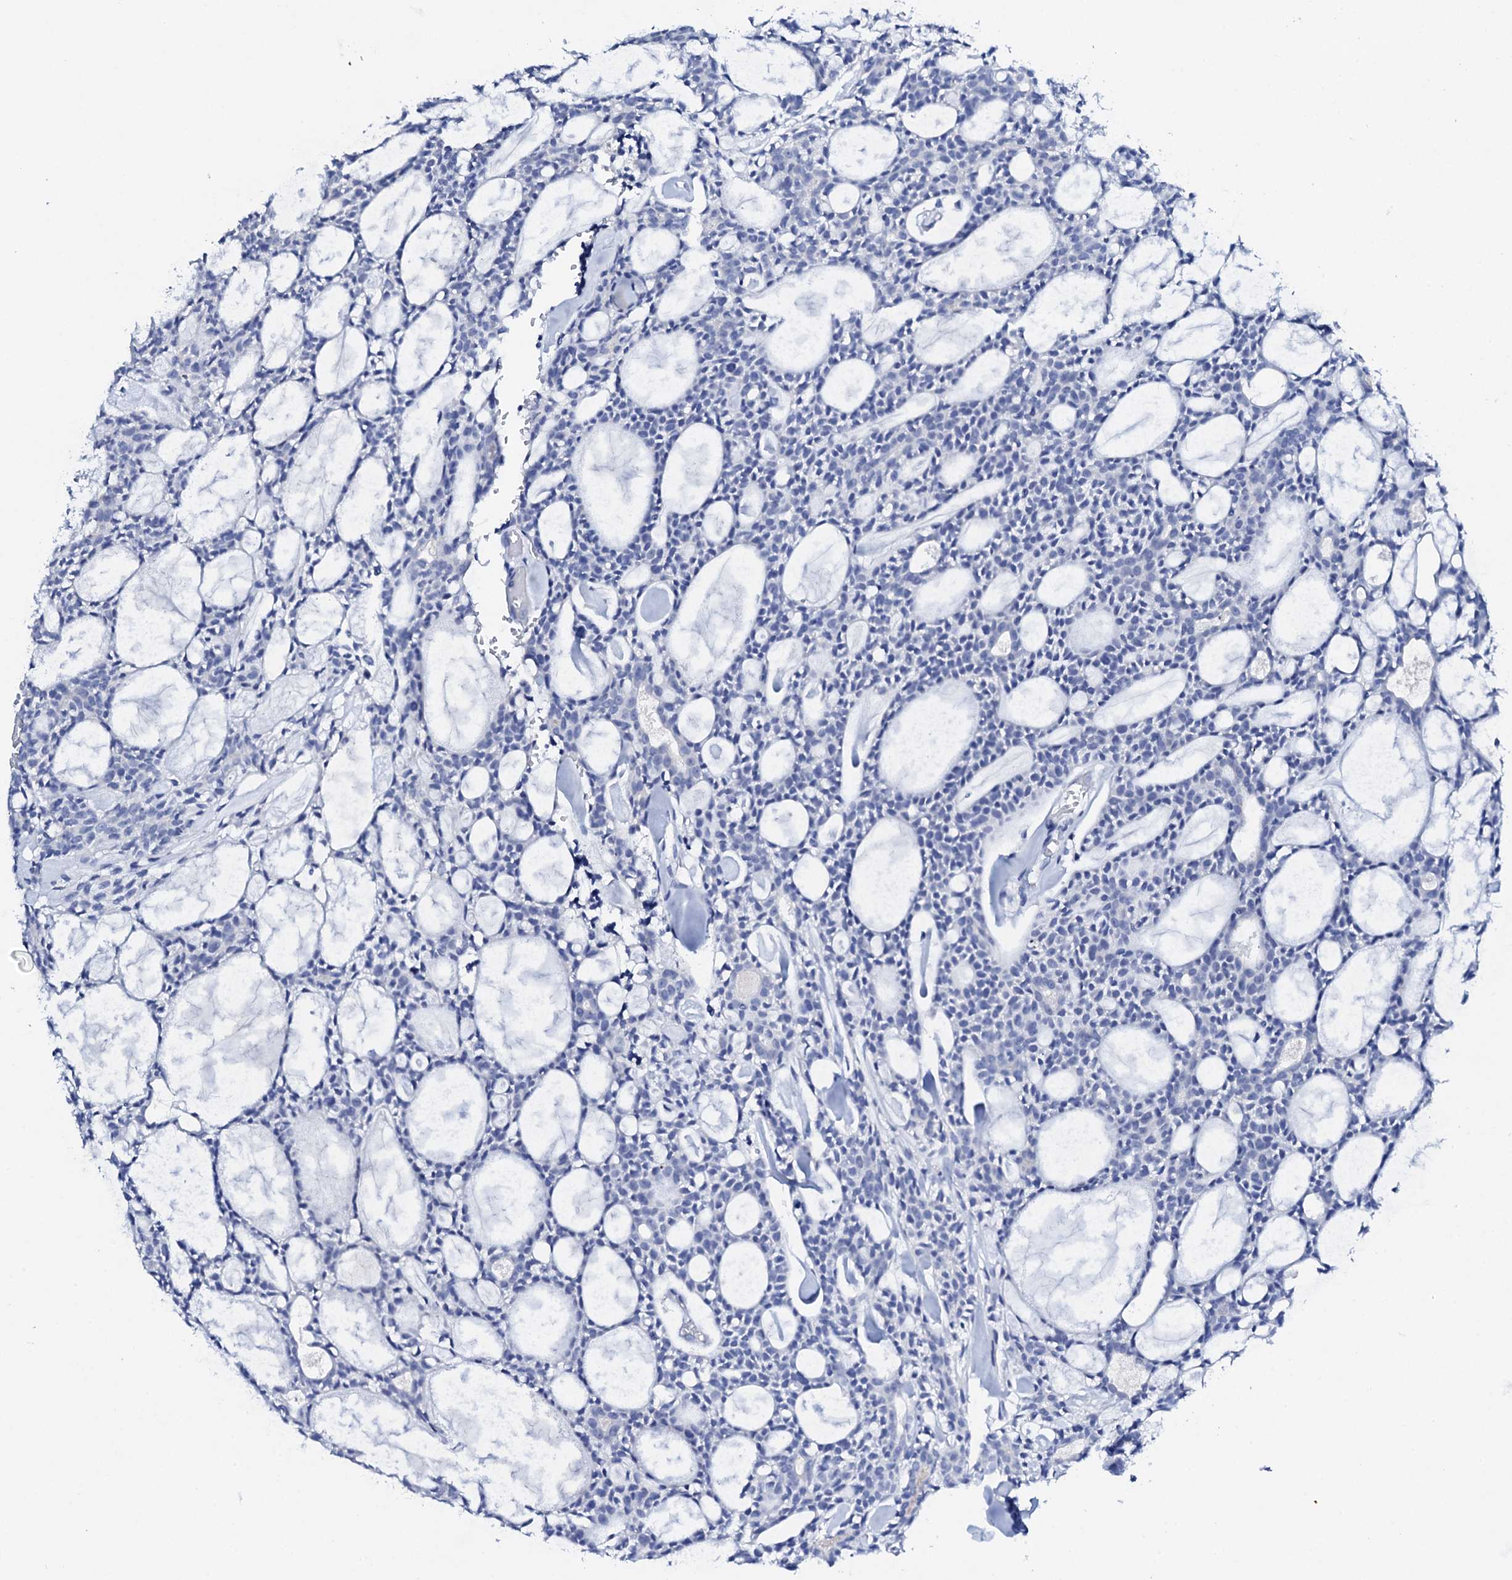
{"staining": {"intensity": "negative", "quantity": "none", "location": "none"}, "tissue": "head and neck cancer", "cell_type": "Tumor cells", "image_type": "cancer", "snomed": [{"axis": "morphology", "description": "Adenocarcinoma, NOS"}, {"axis": "topography", "description": "Salivary gland"}, {"axis": "topography", "description": "Head-Neck"}], "caption": "Head and neck cancer (adenocarcinoma) was stained to show a protein in brown. There is no significant staining in tumor cells.", "gene": "FBXL16", "patient": {"sex": "male", "age": 55}}